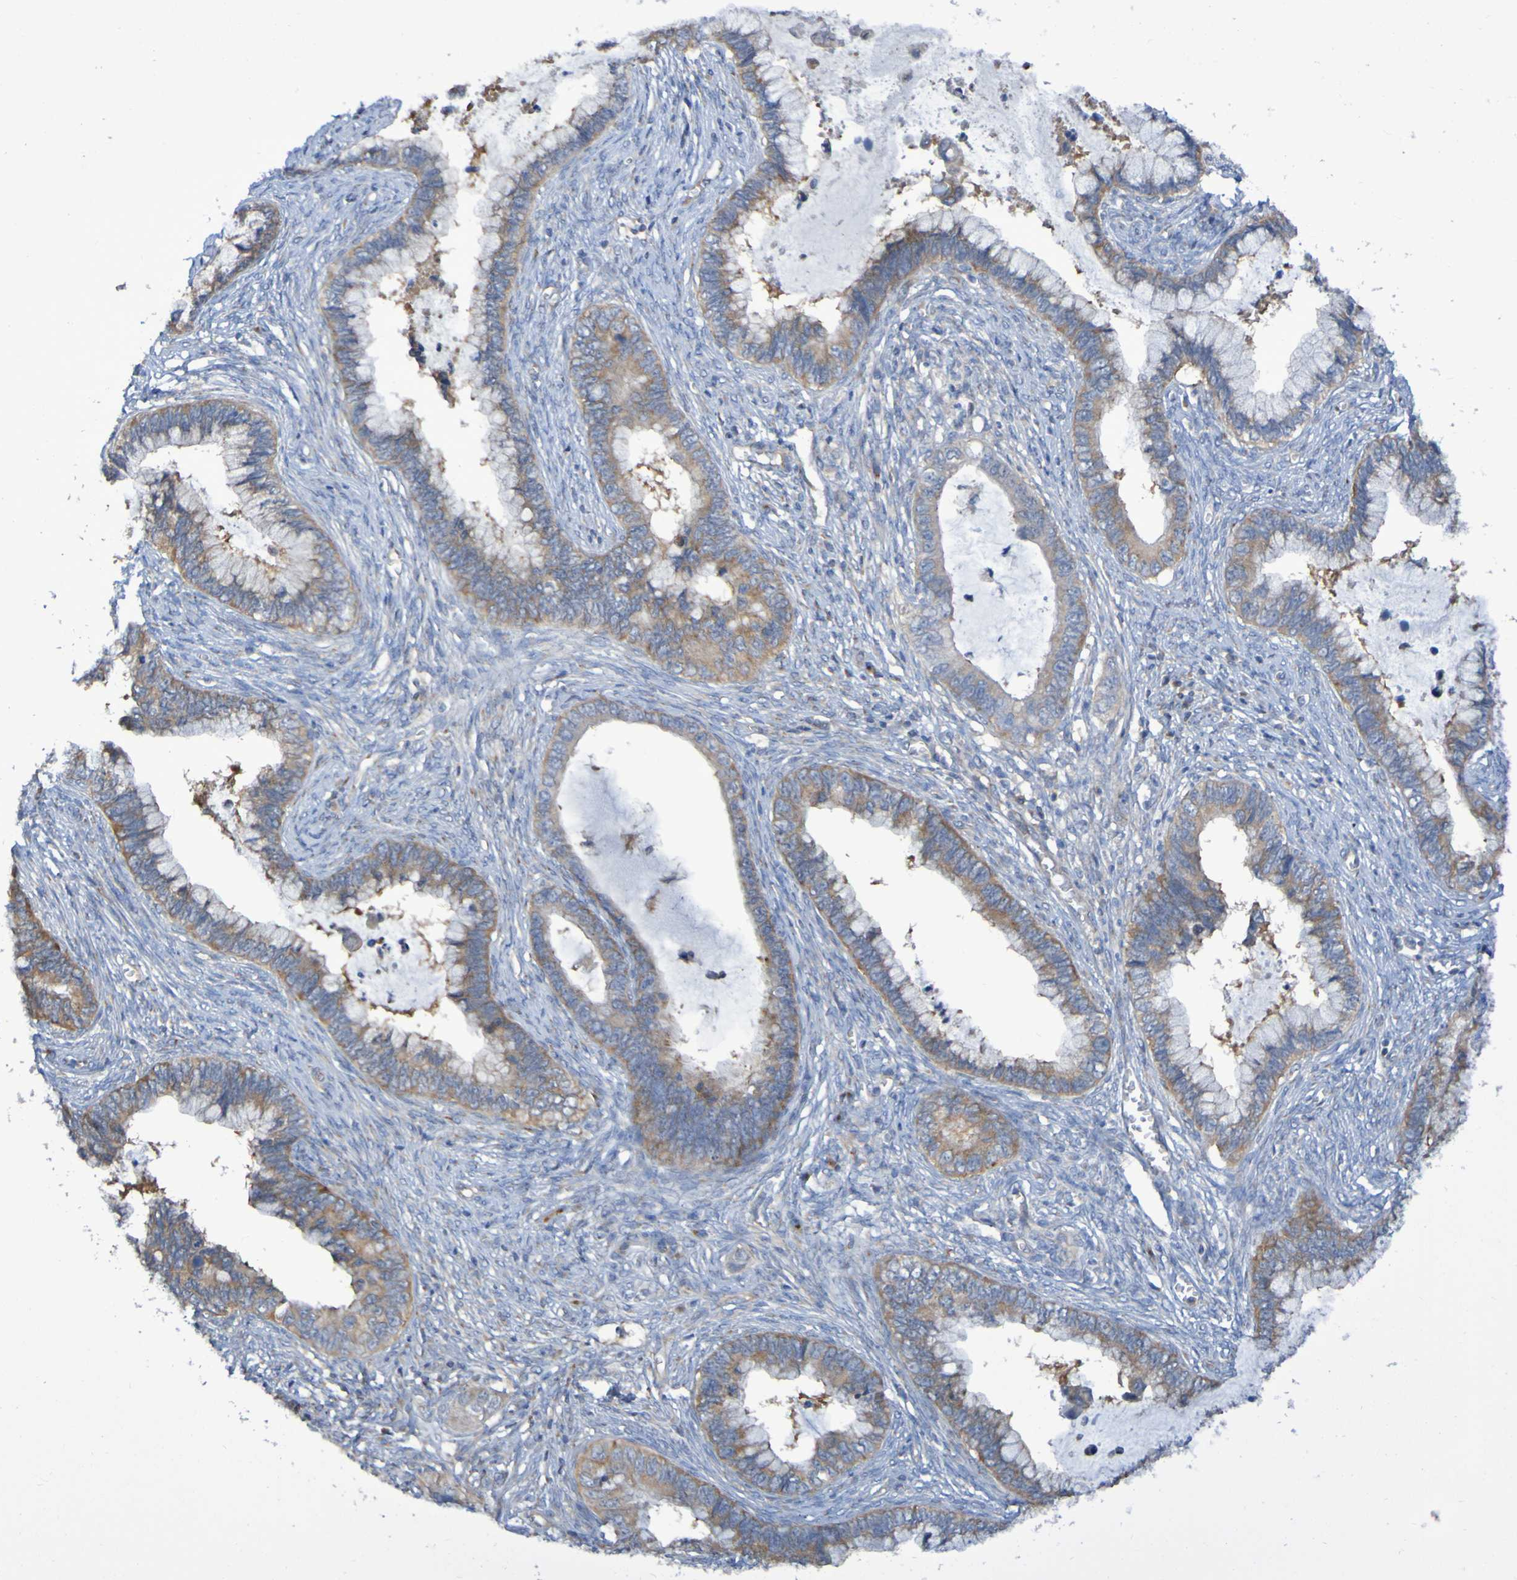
{"staining": {"intensity": "moderate", "quantity": ">75%", "location": "cytoplasmic/membranous"}, "tissue": "cervical cancer", "cell_type": "Tumor cells", "image_type": "cancer", "snomed": [{"axis": "morphology", "description": "Adenocarcinoma, NOS"}, {"axis": "topography", "description": "Cervix"}], "caption": "A brown stain labels moderate cytoplasmic/membranous positivity of a protein in human cervical adenocarcinoma tumor cells. (DAB (3,3'-diaminobenzidine) = brown stain, brightfield microscopy at high magnification).", "gene": "LMBRD2", "patient": {"sex": "female", "age": 44}}